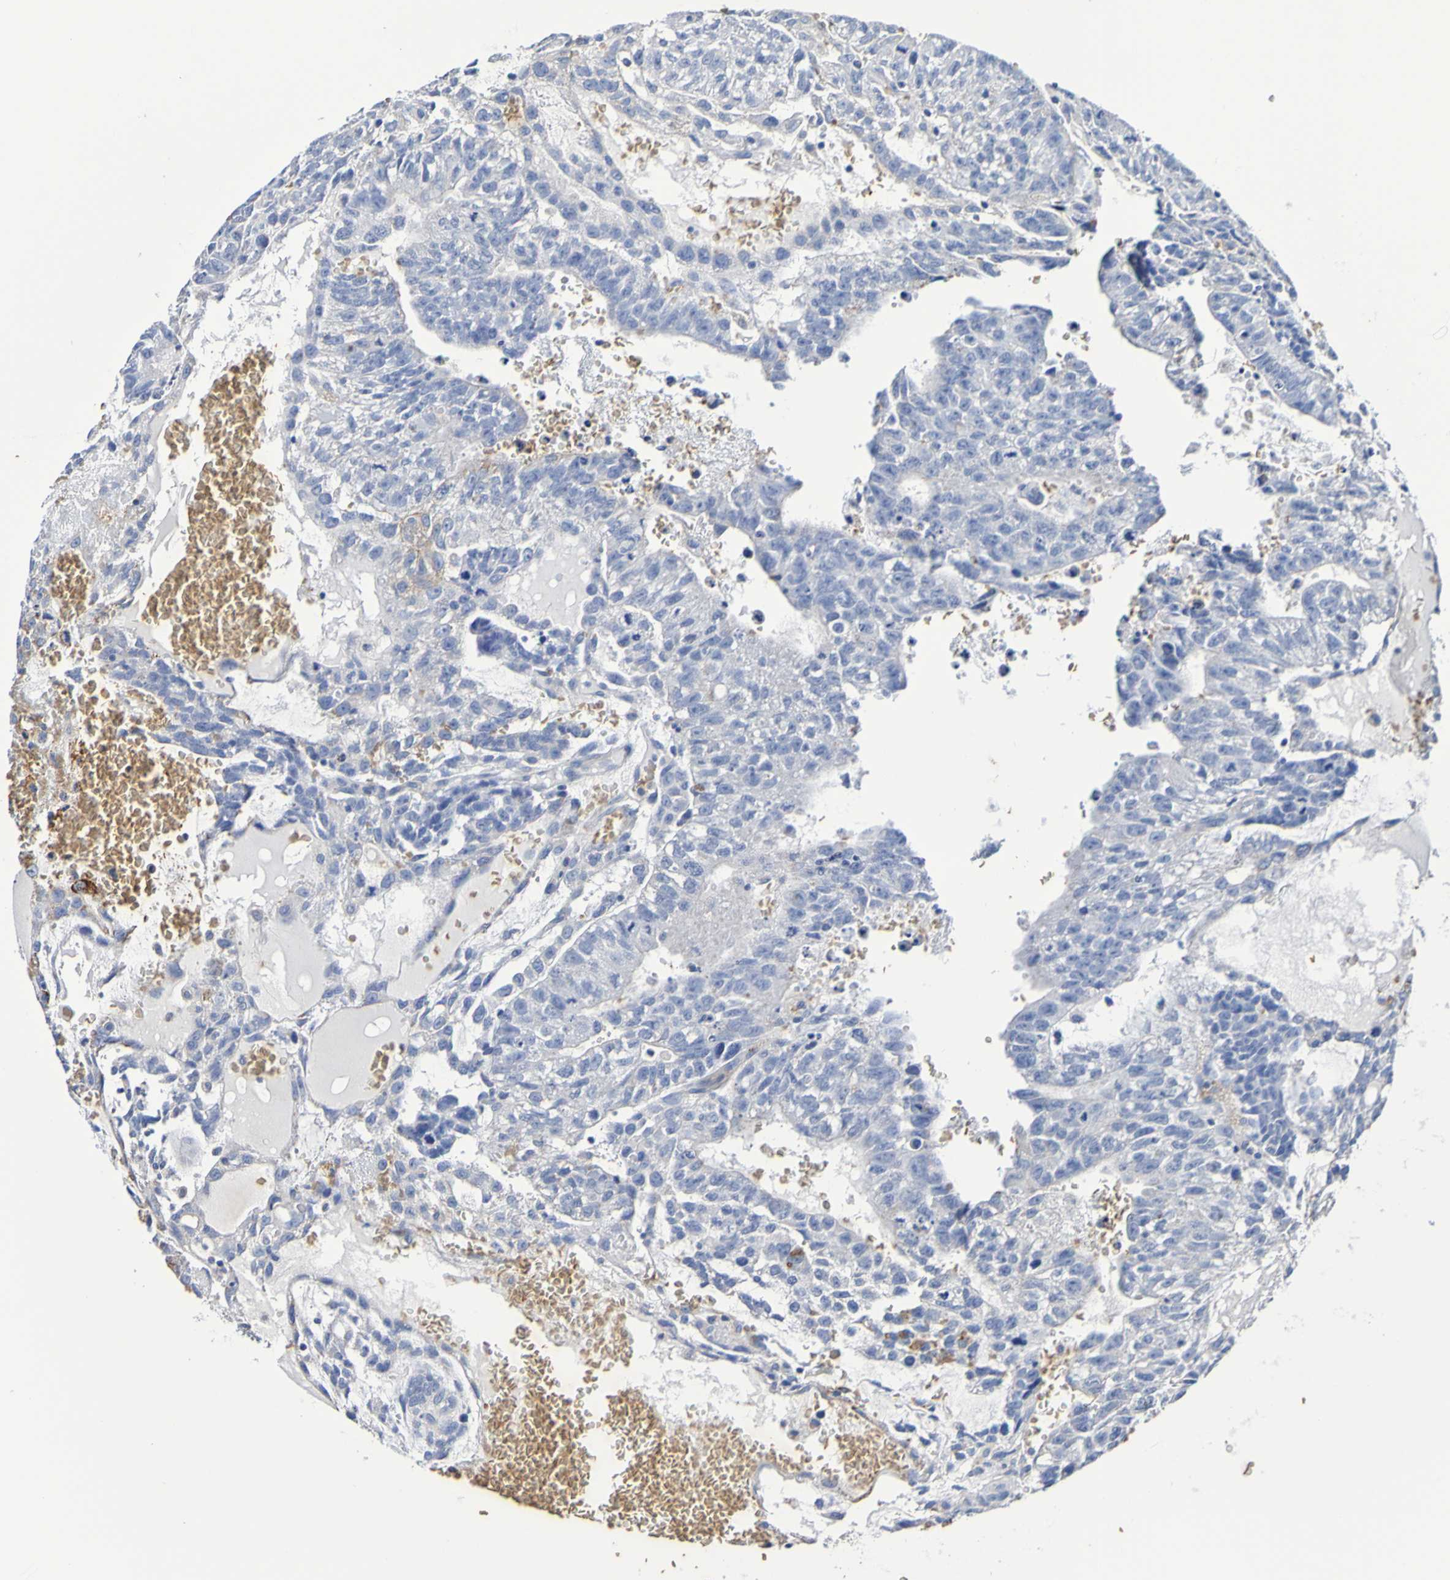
{"staining": {"intensity": "negative", "quantity": "none", "location": "none"}, "tissue": "testis cancer", "cell_type": "Tumor cells", "image_type": "cancer", "snomed": [{"axis": "morphology", "description": "Seminoma, NOS"}, {"axis": "morphology", "description": "Carcinoma, Embryonal, NOS"}, {"axis": "topography", "description": "Testis"}], "caption": "Immunohistochemistry (IHC) image of neoplastic tissue: human seminoma (testis) stained with DAB displays no significant protein expression in tumor cells. (DAB immunohistochemistry (IHC) visualized using brightfield microscopy, high magnification).", "gene": "WNT4", "patient": {"sex": "male", "age": 52}}